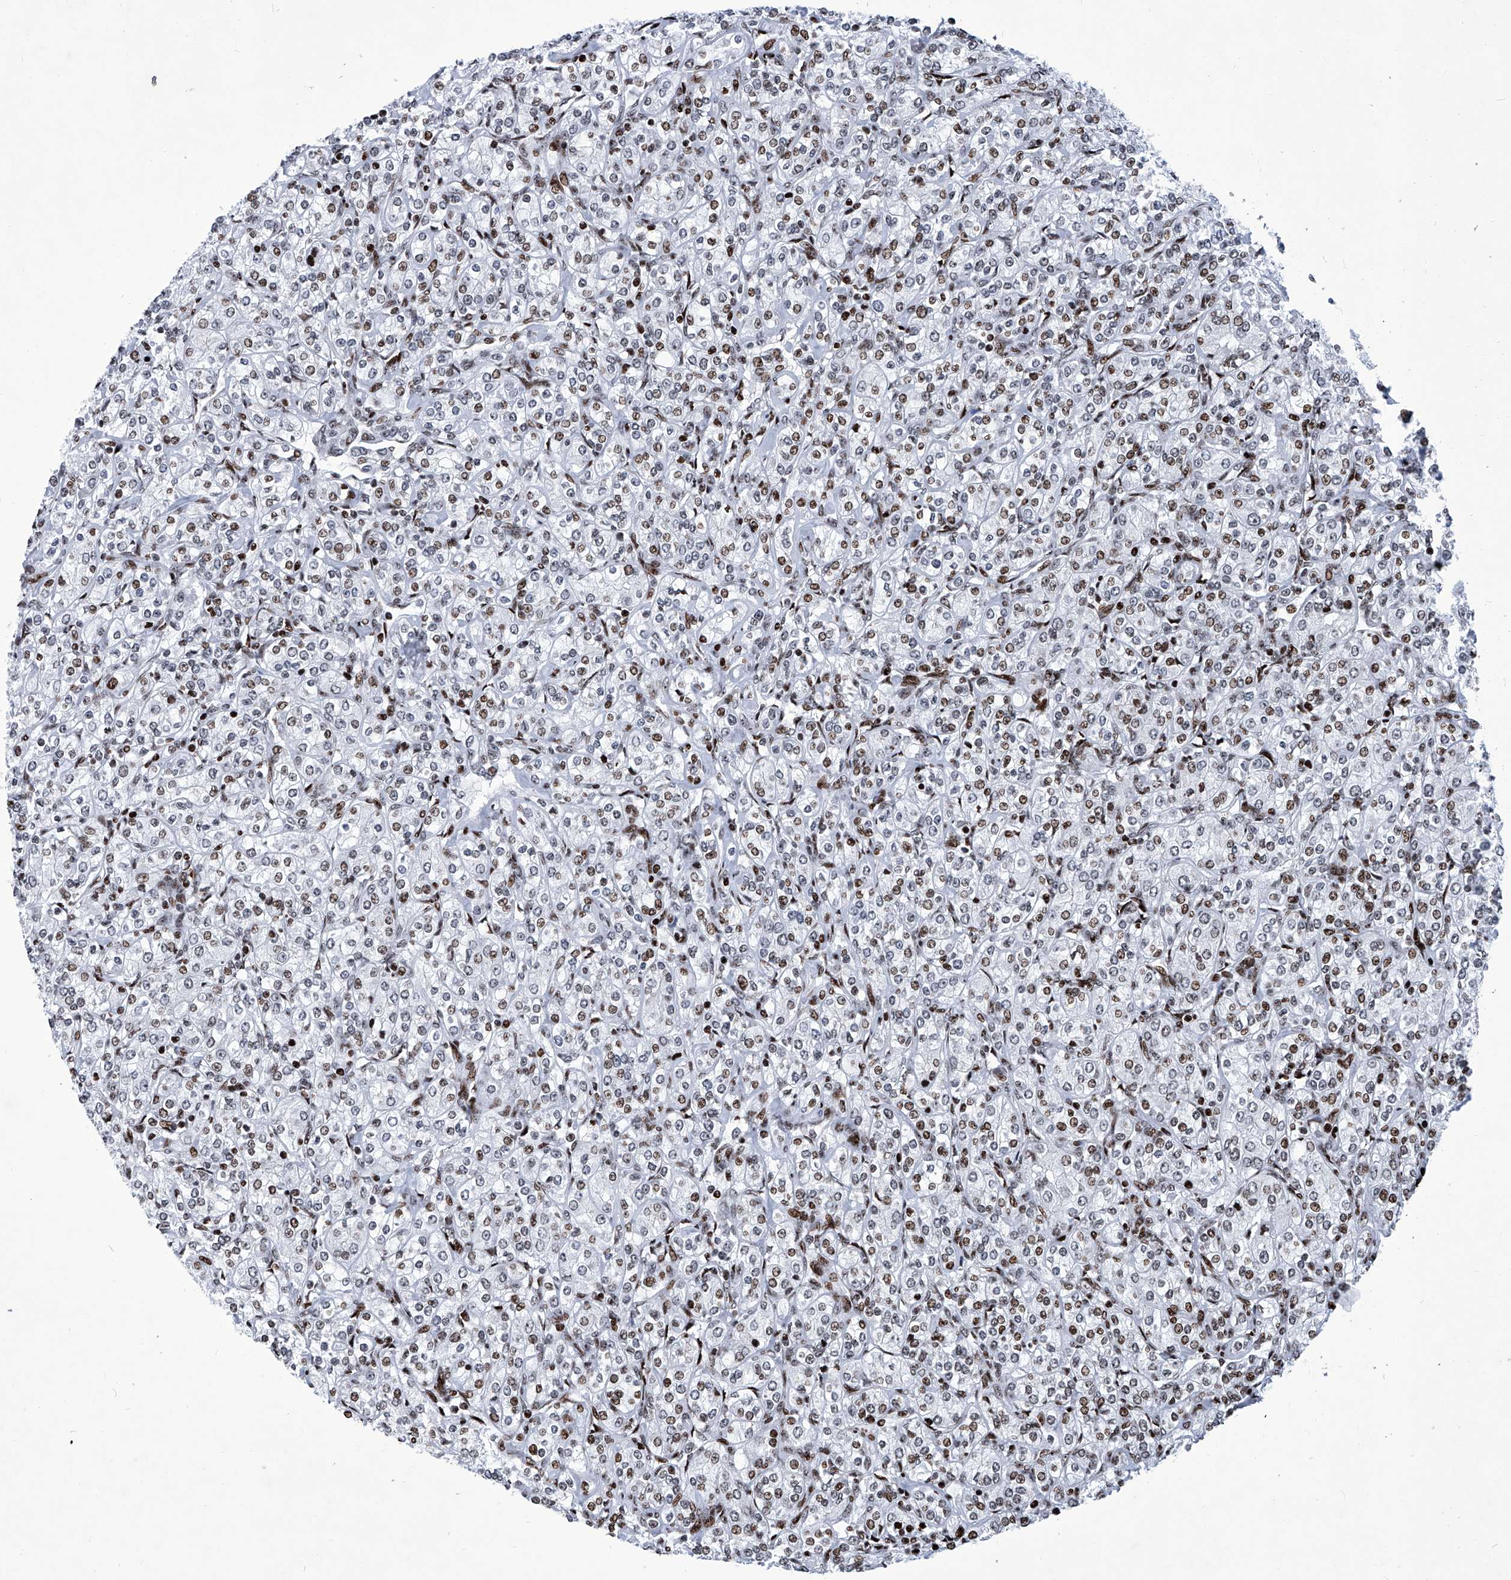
{"staining": {"intensity": "moderate", "quantity": "25%-75%", "location": "nuclear"}, "tissue": "renal cancer", "cell_type": "Tumor cells", "image_type": "cancer", "snomed": [{"axis": "morphology", "description": "Adenocarcinoma, NOS"}, {"axis": "topography", "description": "Kidney"}], "caption": "Adenocarcinoma (renal) stained with a brown dye exhibits moderate nuclear positive positivity in approximately 25%-75% of tumor cells.", "gene": "HEY2", "patient": {"sex": "male", "age": 77}}